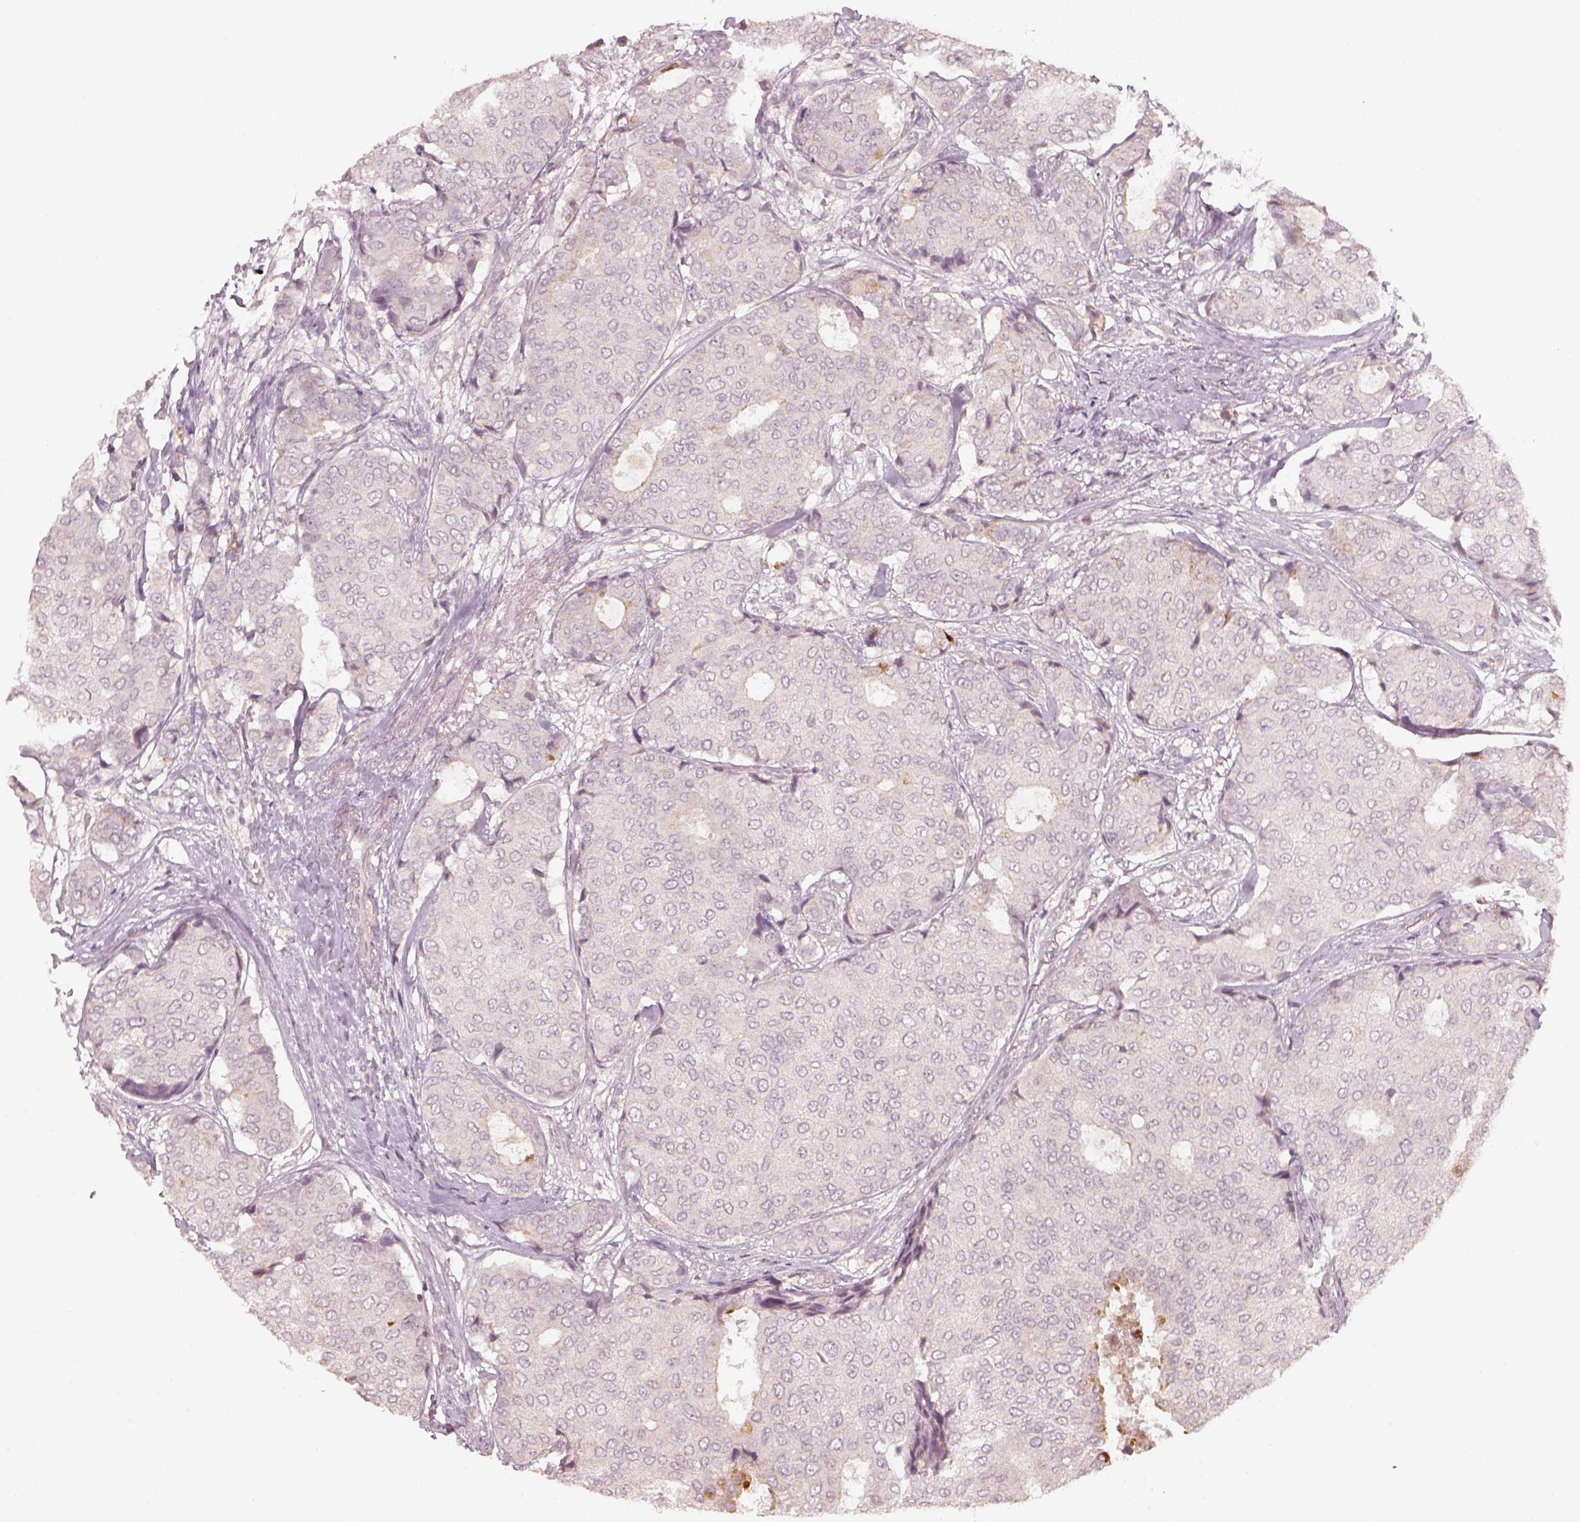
{"staining": {"intensity": "weak", "quantity": "25%-75%", "location": "cytoplasmic/membranous"}, "tissue": "breast cancer", "cell_type": "Tumor cells", "image_type": "cancer", "snomed": [{"axis": "morphology", "description": "Duct carcinoma"}, {"axis": "topography", "description": "Breast"}], "caption": "Immunohistochemical staining of human breast cancer (infiltrating ductal carcinoma) displays weak cytoplasmic/membranous protein positivity in approximately 25%-75% of tumor cells.", "gene": "LAMC2", "patient": {"sex": "female", "age": 75}}